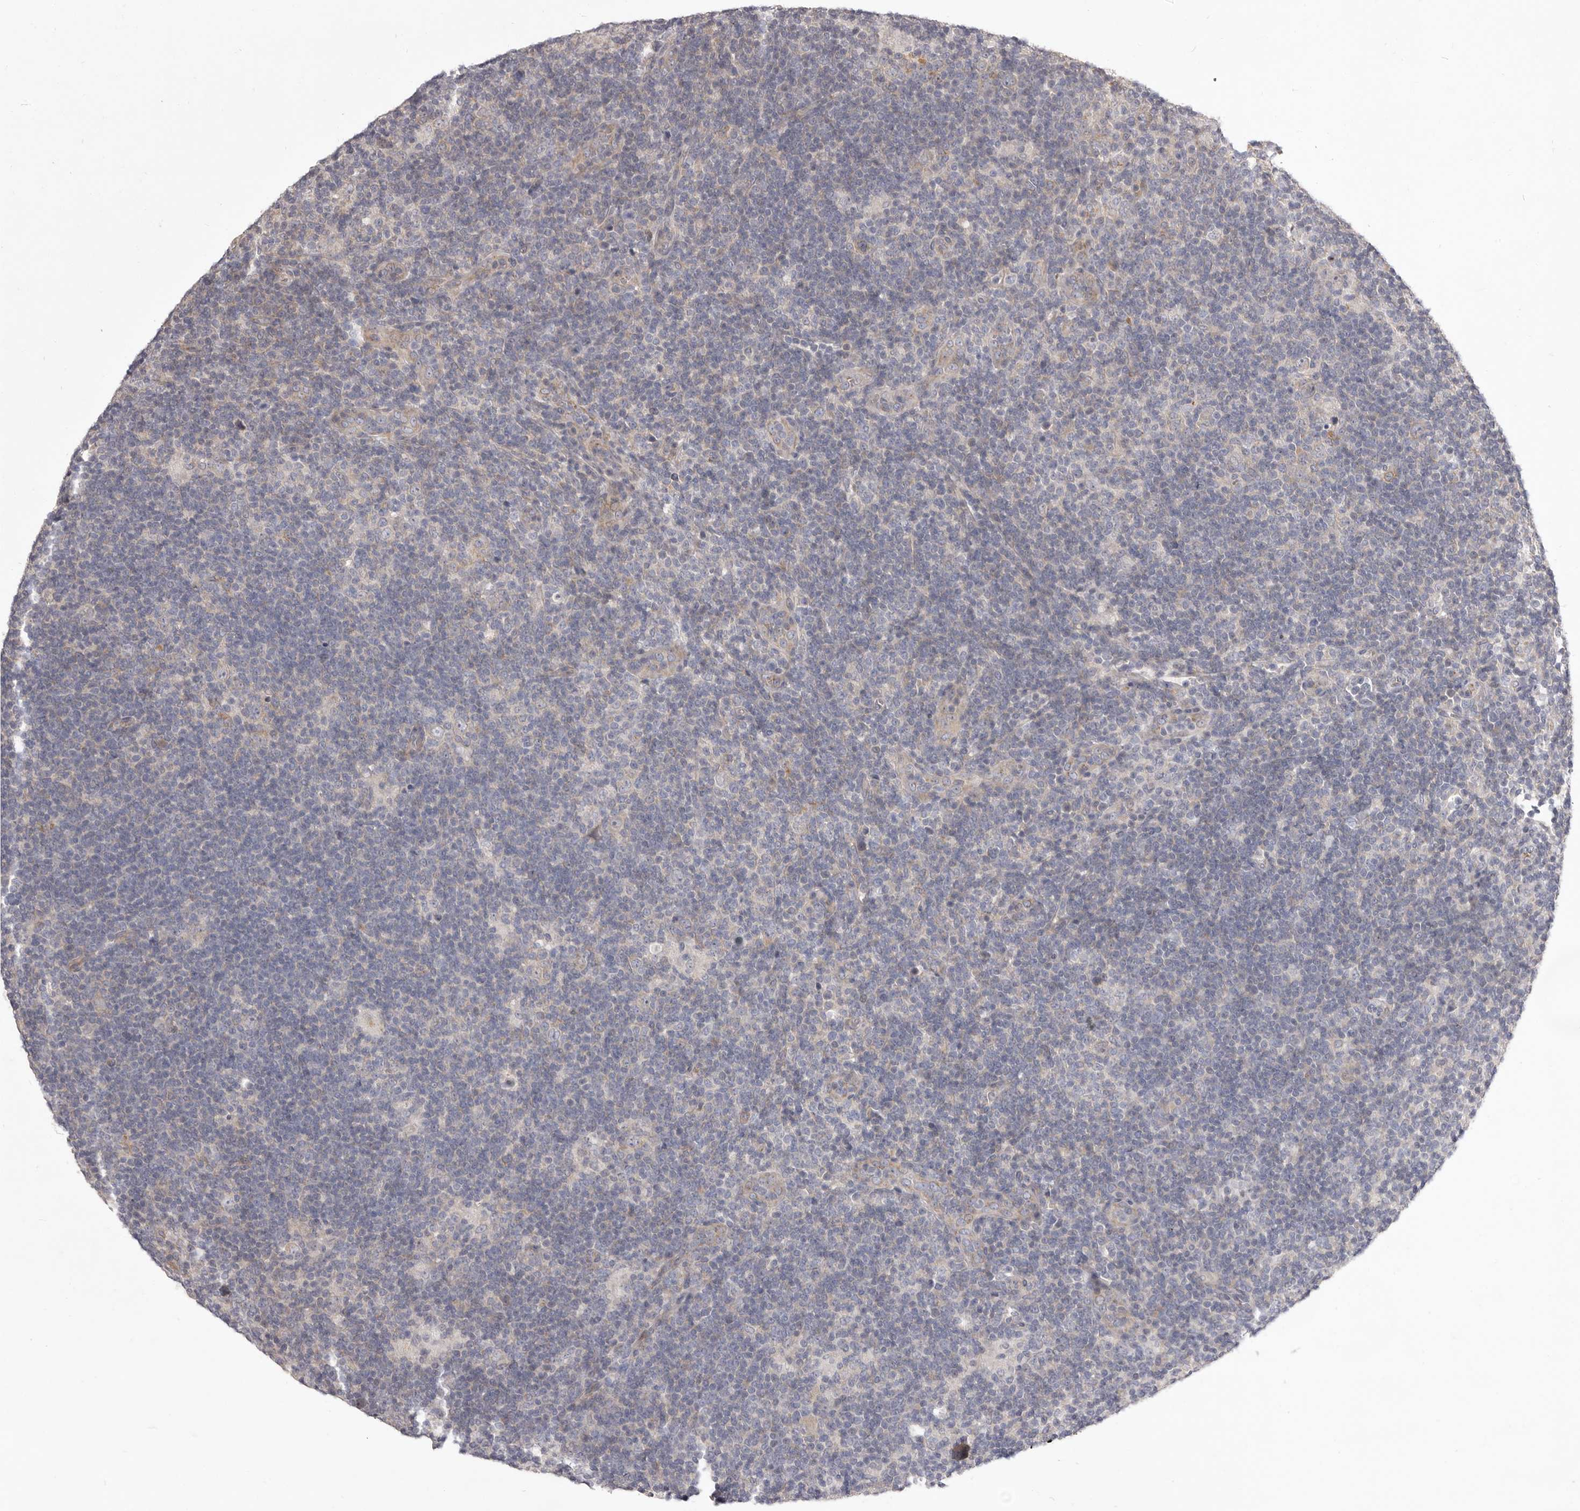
{"staining": {"intensity": "negative", "quantity": "none", "location": "none"}, "tissue": "lymphoma", "cell_type": "Tumor cells", "image_type": "cancer", "snomed": [{"axis": "morphology", "description": "Hodgkin's disease, NOS"}, {"axis": "topography", "description": "Lymph node"}], "caption": "A histopathology image of lymphoma stained for a protein reveals no brown staining in tumor cells.", "gene": "TBC1D8B", "patient": {"sex": "female", "age": 57}}